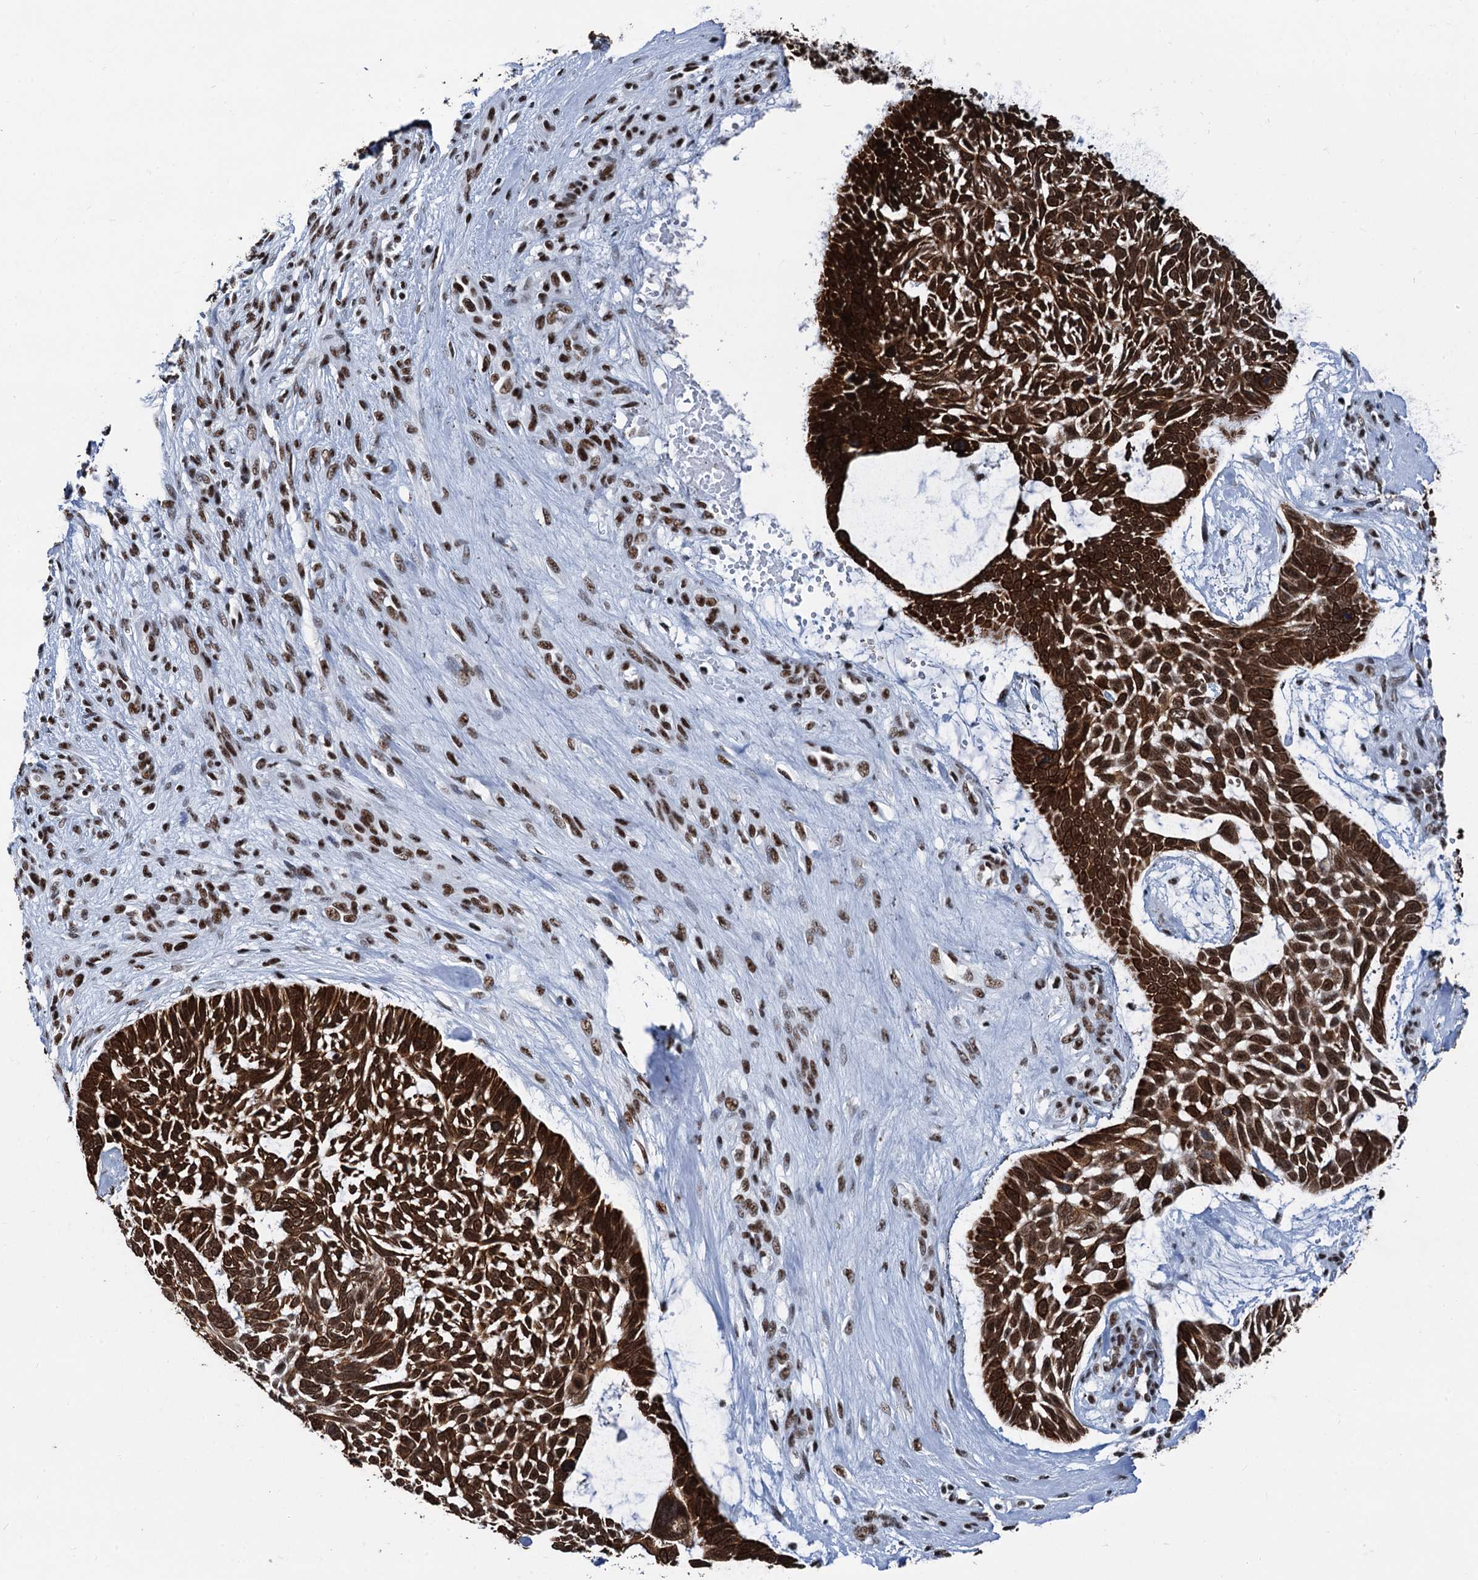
{"staining": {"intensity": "strong", "quantity": ">75%", "location": "cytoplasmic/membranous,nuclear"}, "tissue": "skin cancer", "cell_type": "Tumor cells", "image_type": "cancer", "snomed": [{"axis": "morphology", "description": "Basal cell carcinoma"}, {"axis": "topography", "description": "Skin"}], "caption": "This is a micrograph of immunohistochemistry (IHC) staining of skin cancer, which shows strong expression in the cytoplasmic/membranous and nuclear of tumor cells.", "gene": "DDX23", "patient": {"sex": "male", "age": 88}}